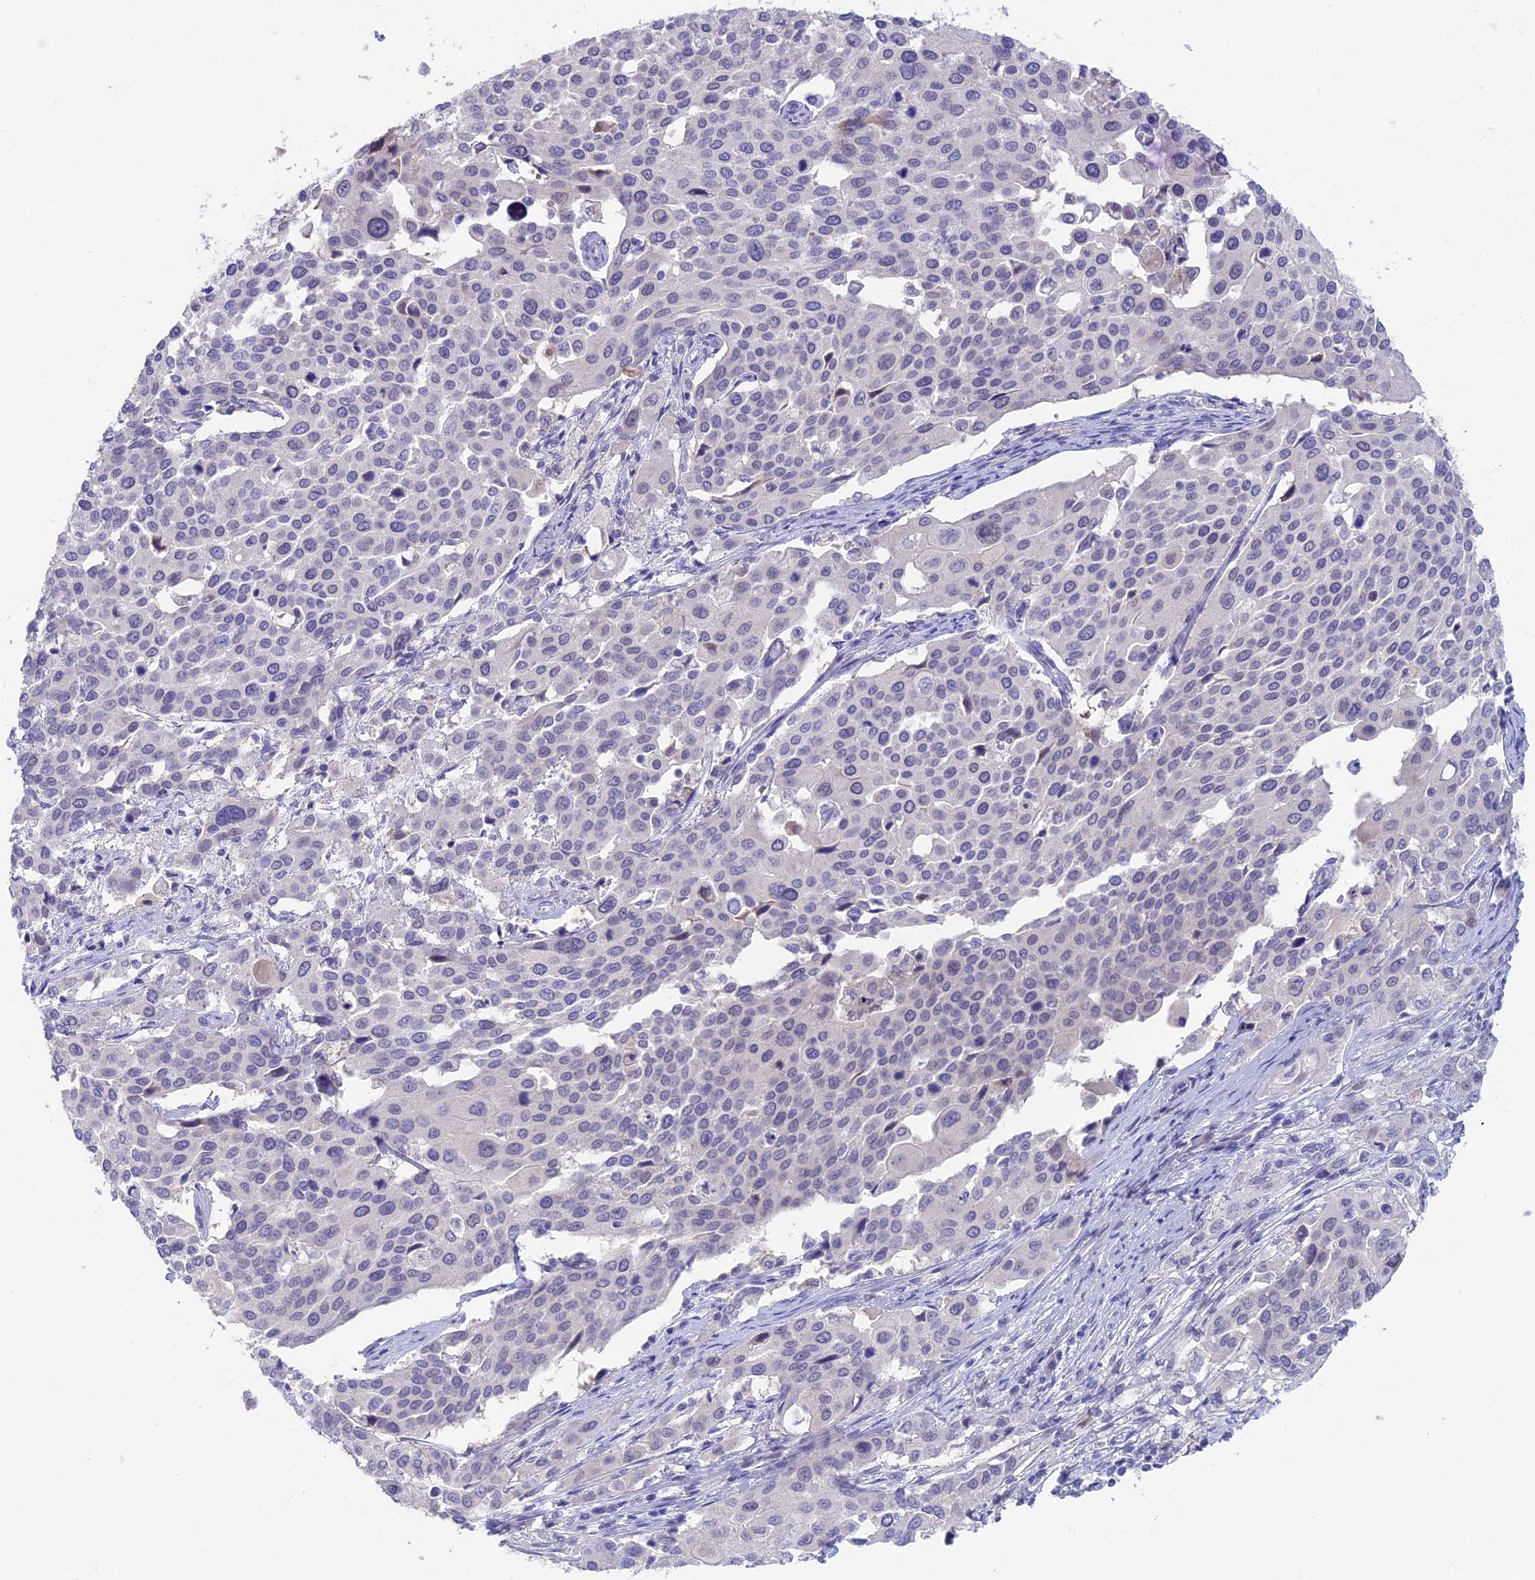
{"staining": {"intensity": "negative", "quantity": "none", "location": "none"}, "tissue": "cervical cancer", "cell_type": "Tumor cells", "image_type": "cancer", "snomed": [{"axis": "morphology", "description": "Squamous cell carcinoma, NOS"}, {"axis": "topography", "description": "Cervix"}], "caption": "Tumor cells are negative for protein expression in human cervical squamous cell carcinoma. (Immunohistochemistry (ihc), brightfield microscopy, high magnification).", "gene": "SNTN", "patient": {"sex": "female", "age": 44}}